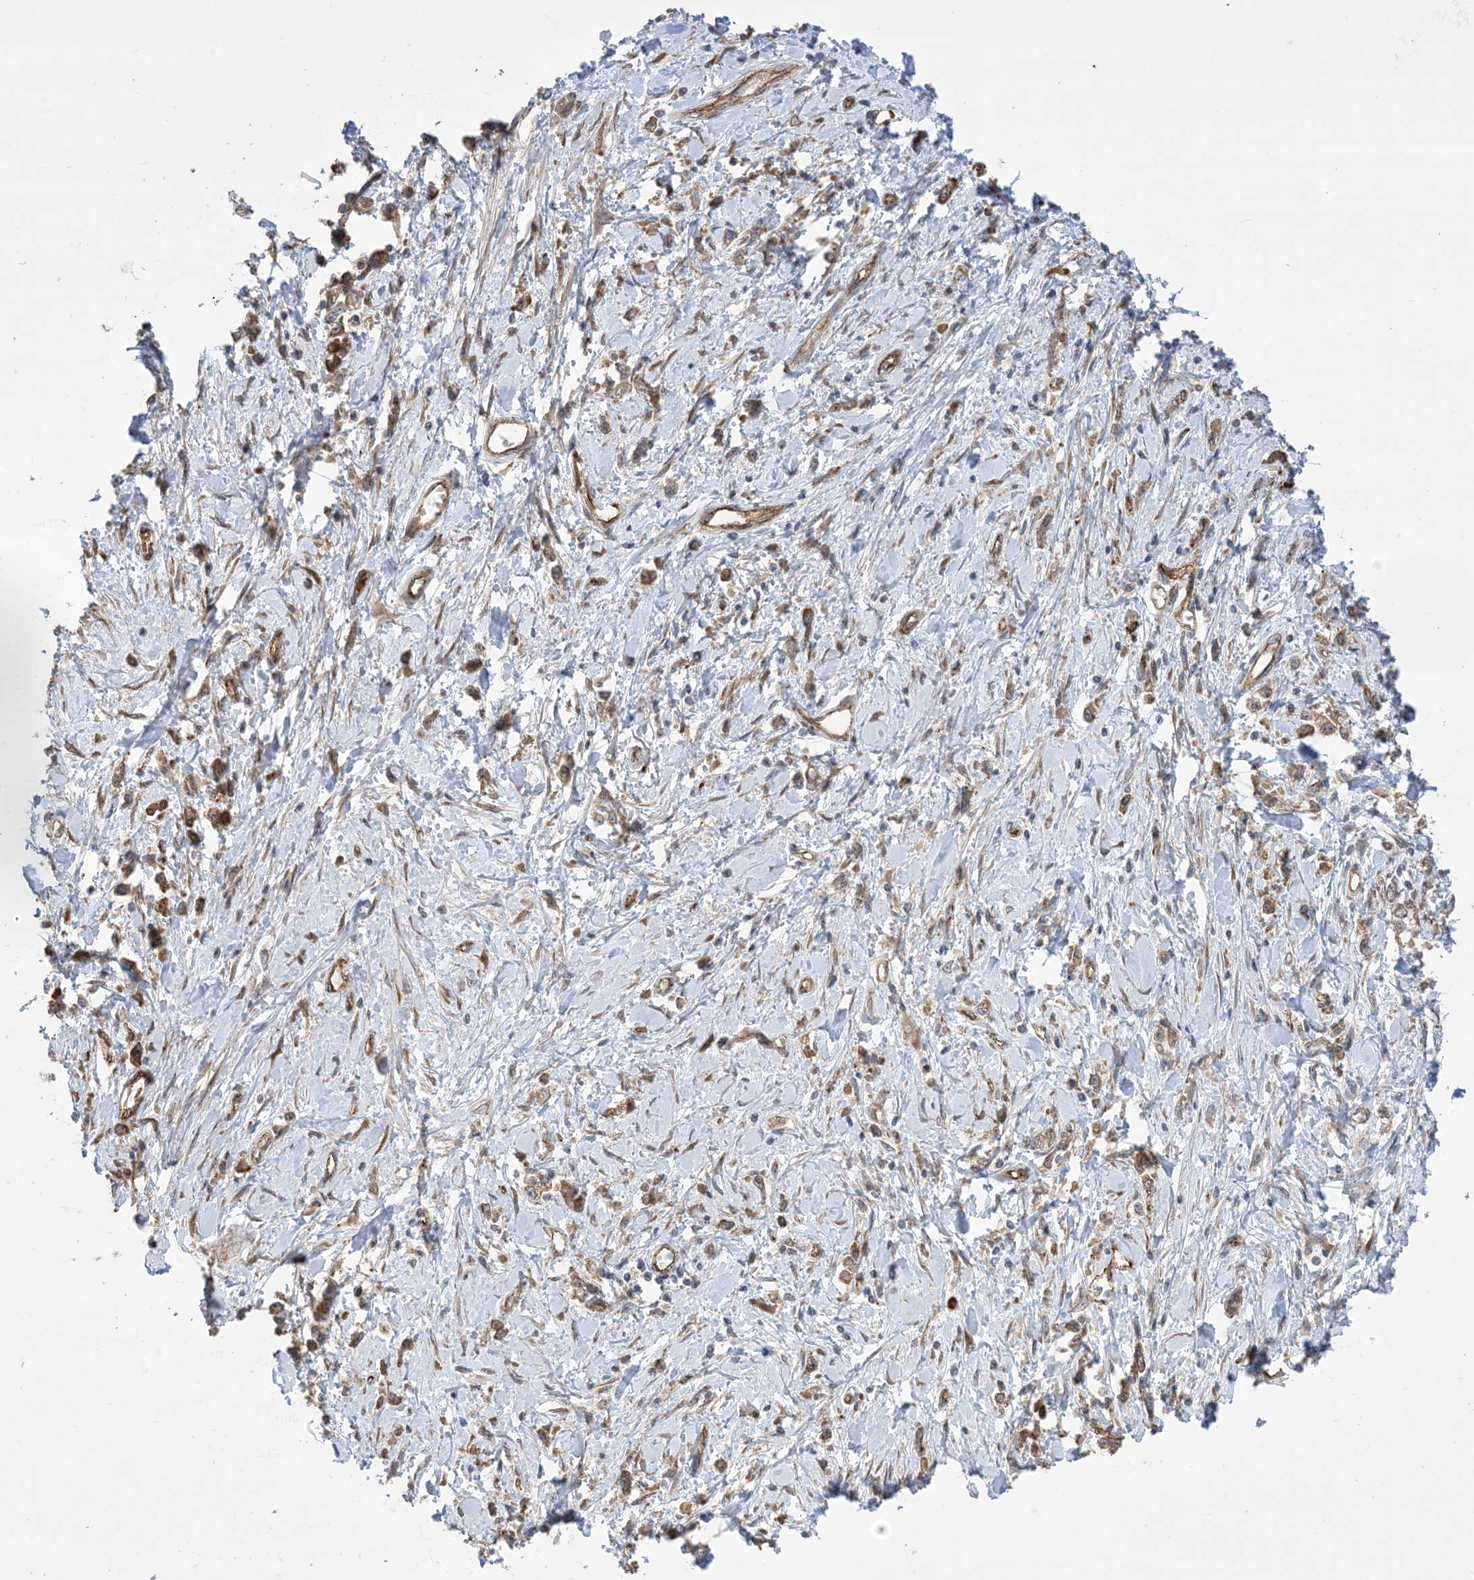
{"staining": {"intensity": "moderate", "quantity": ">75%", "location": "cytoplasmic/membranous"}, "tissue": "stomach cancer", "cell_type": "Tumor cells", "image_type": "cancer", "snomed": [{"axis": "morphology", "description": "Adenocarcinoma, NOS"}, {"axis": "topography", "description": "Stomach"}], "caption": "Protein positivity by immunohistochemistry (IHC) displays moderate cytoplasmic/membranous expression in about >75% of tumor cells in adenocarcinoma (stomach).", "gene": "CLEC16A", "patient": {"sex": "female", "age": 76}}